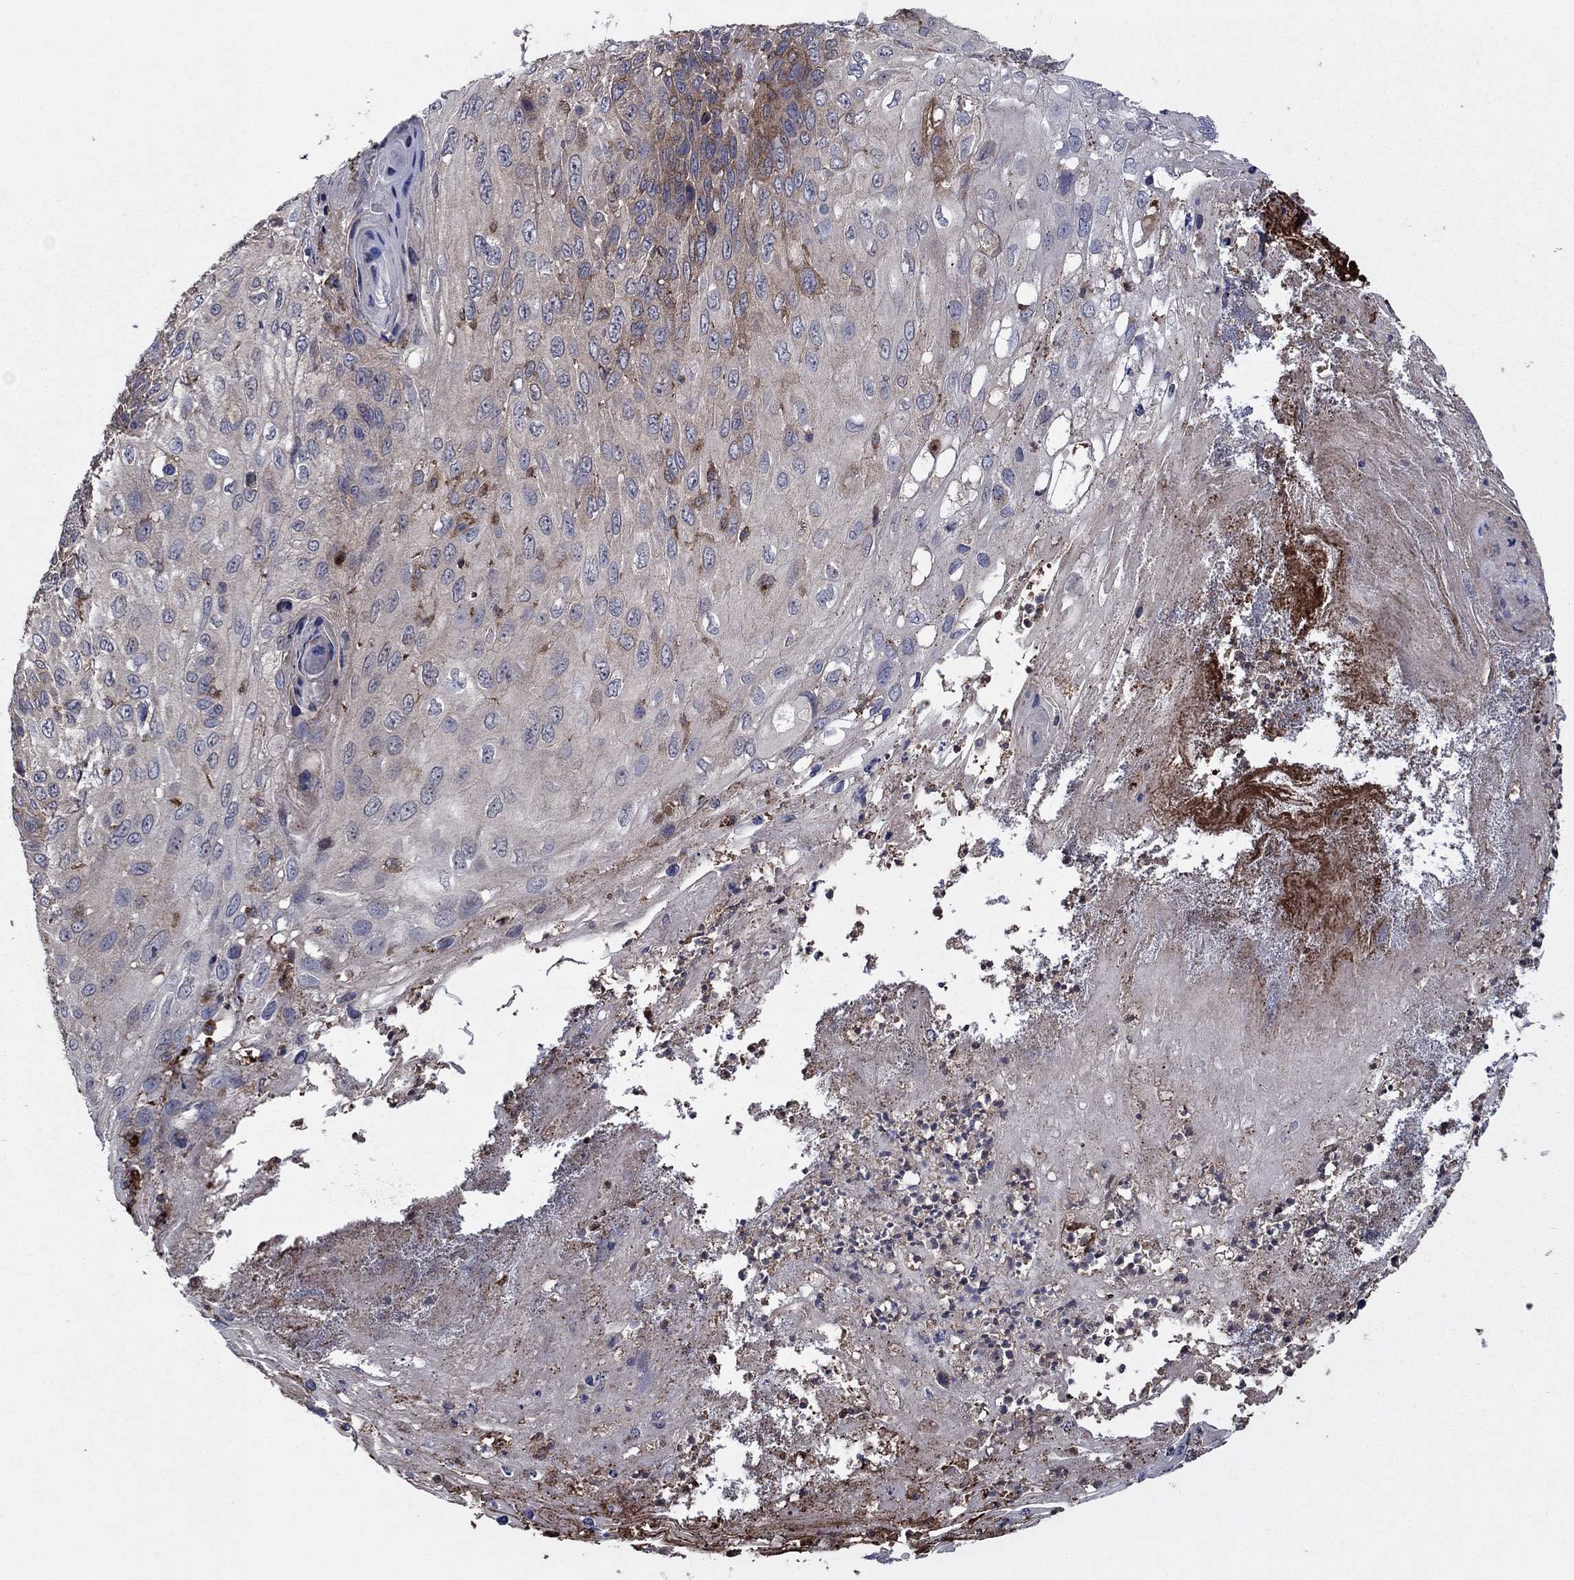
{"staining": {"intensity": "moderate", "quantity": "<25%", "location": "cytoplasmic/membranous"}, "tissue": "skin cancer", "cell_type": "Tumor cells", "image_type": "cancer", "snomed": [{"axis": "morphology", "description": "Squamous cell carcinoma, NOS"}, {"axis": "topography", "description": "Skin"}], "caption": "DAB immunohistochemical staining of human skin cancer demonstrates moderate cytoplasmic/membranous protein expression in approximately <25% of tumor cells.", "gene": "MEA1", "patient": {"sex": "male", "age": 92}}